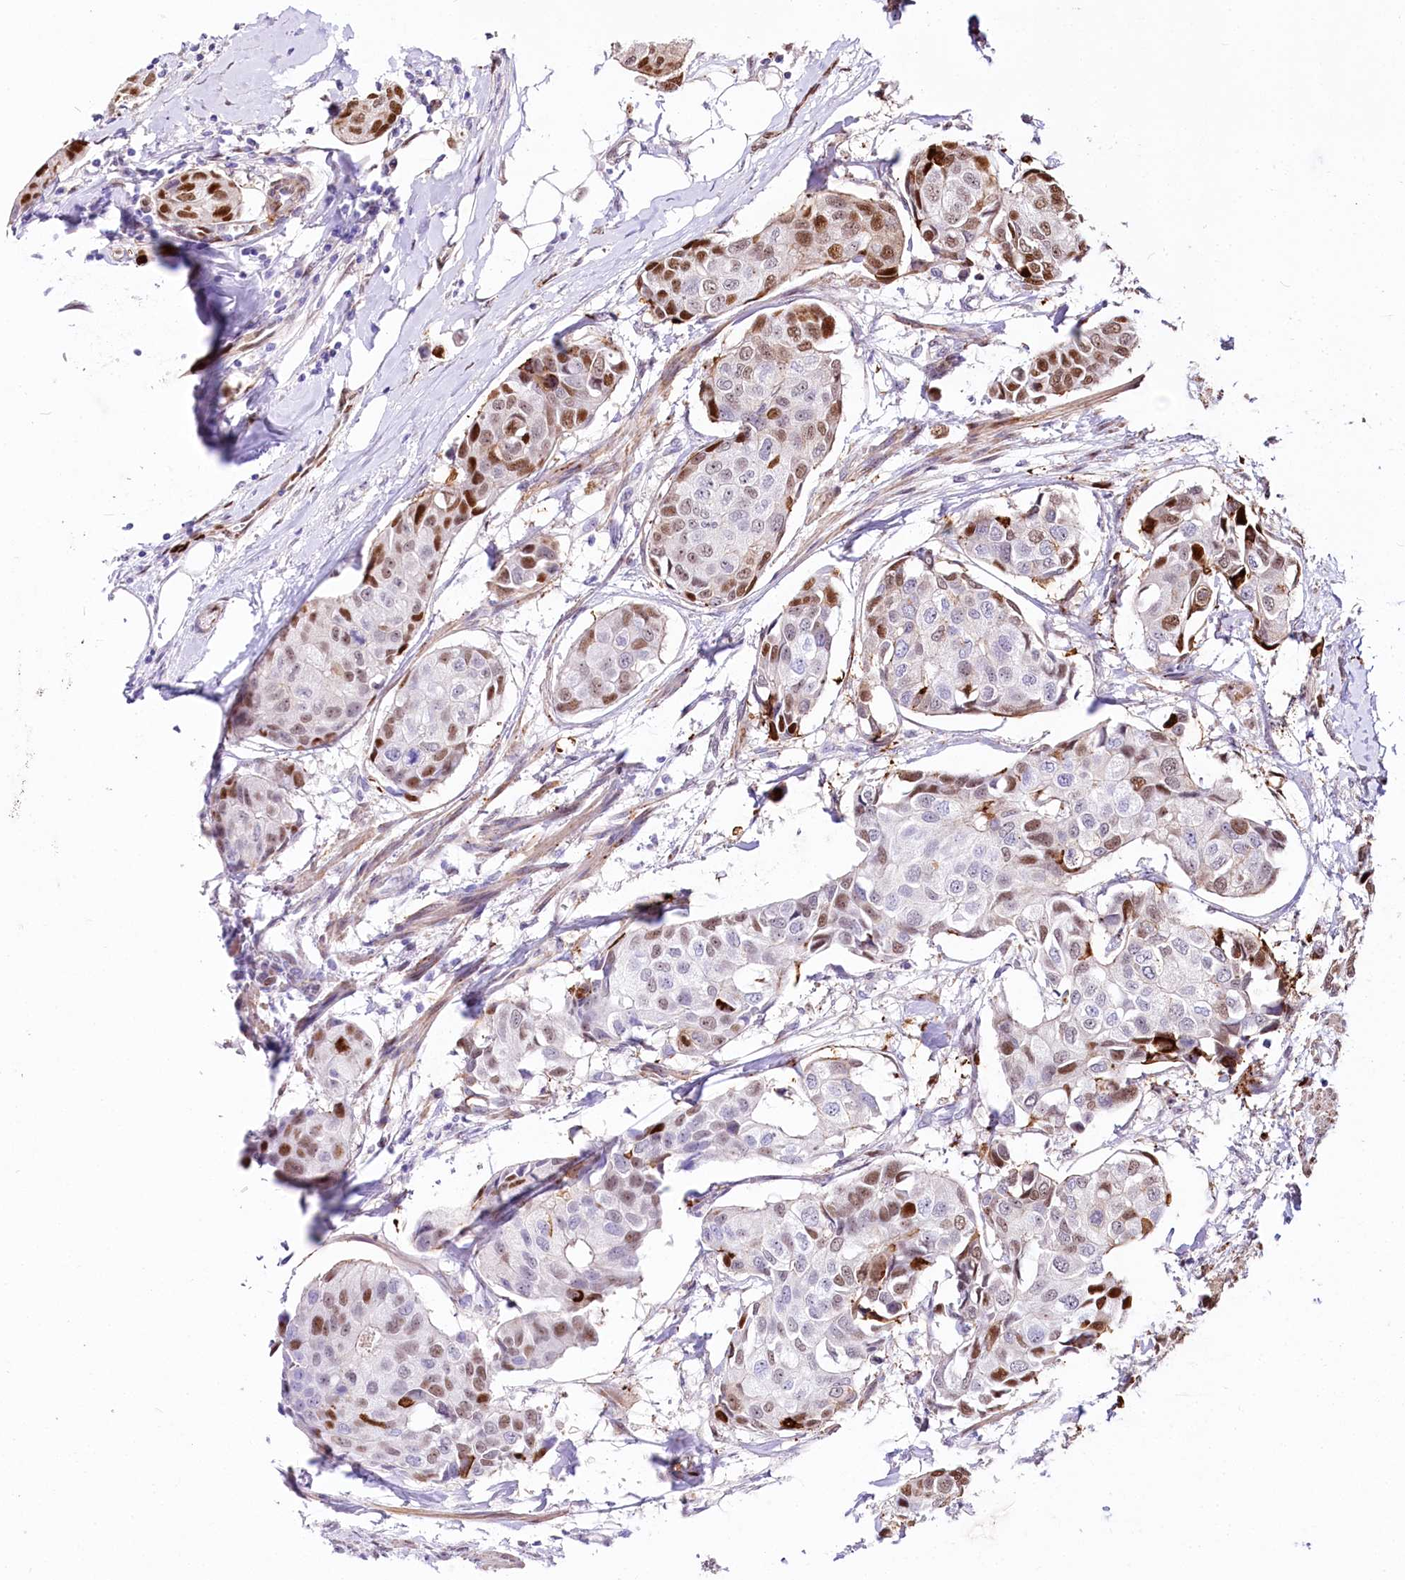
{"staining": {"intensity": "strong", "quantity": "25%-75%", "location": "nuclear"}, "tissue": "breast cancer", "cell_type": "Tumor cells", "image_type": "cancer", "snomed": [{"axis": "morphology", "description": "Duct carcinoma"}, {"axis": "topography", "description": "Breast"}], "caption": "This is a micrograph of immunohistochemistry (IHC) staining of breast cancer (intraductal carcinoma), which shows strong staining in the nuclear of tumor cells.", "gene": "PTMS", "patient": {"sex": "female", "age": 80}}